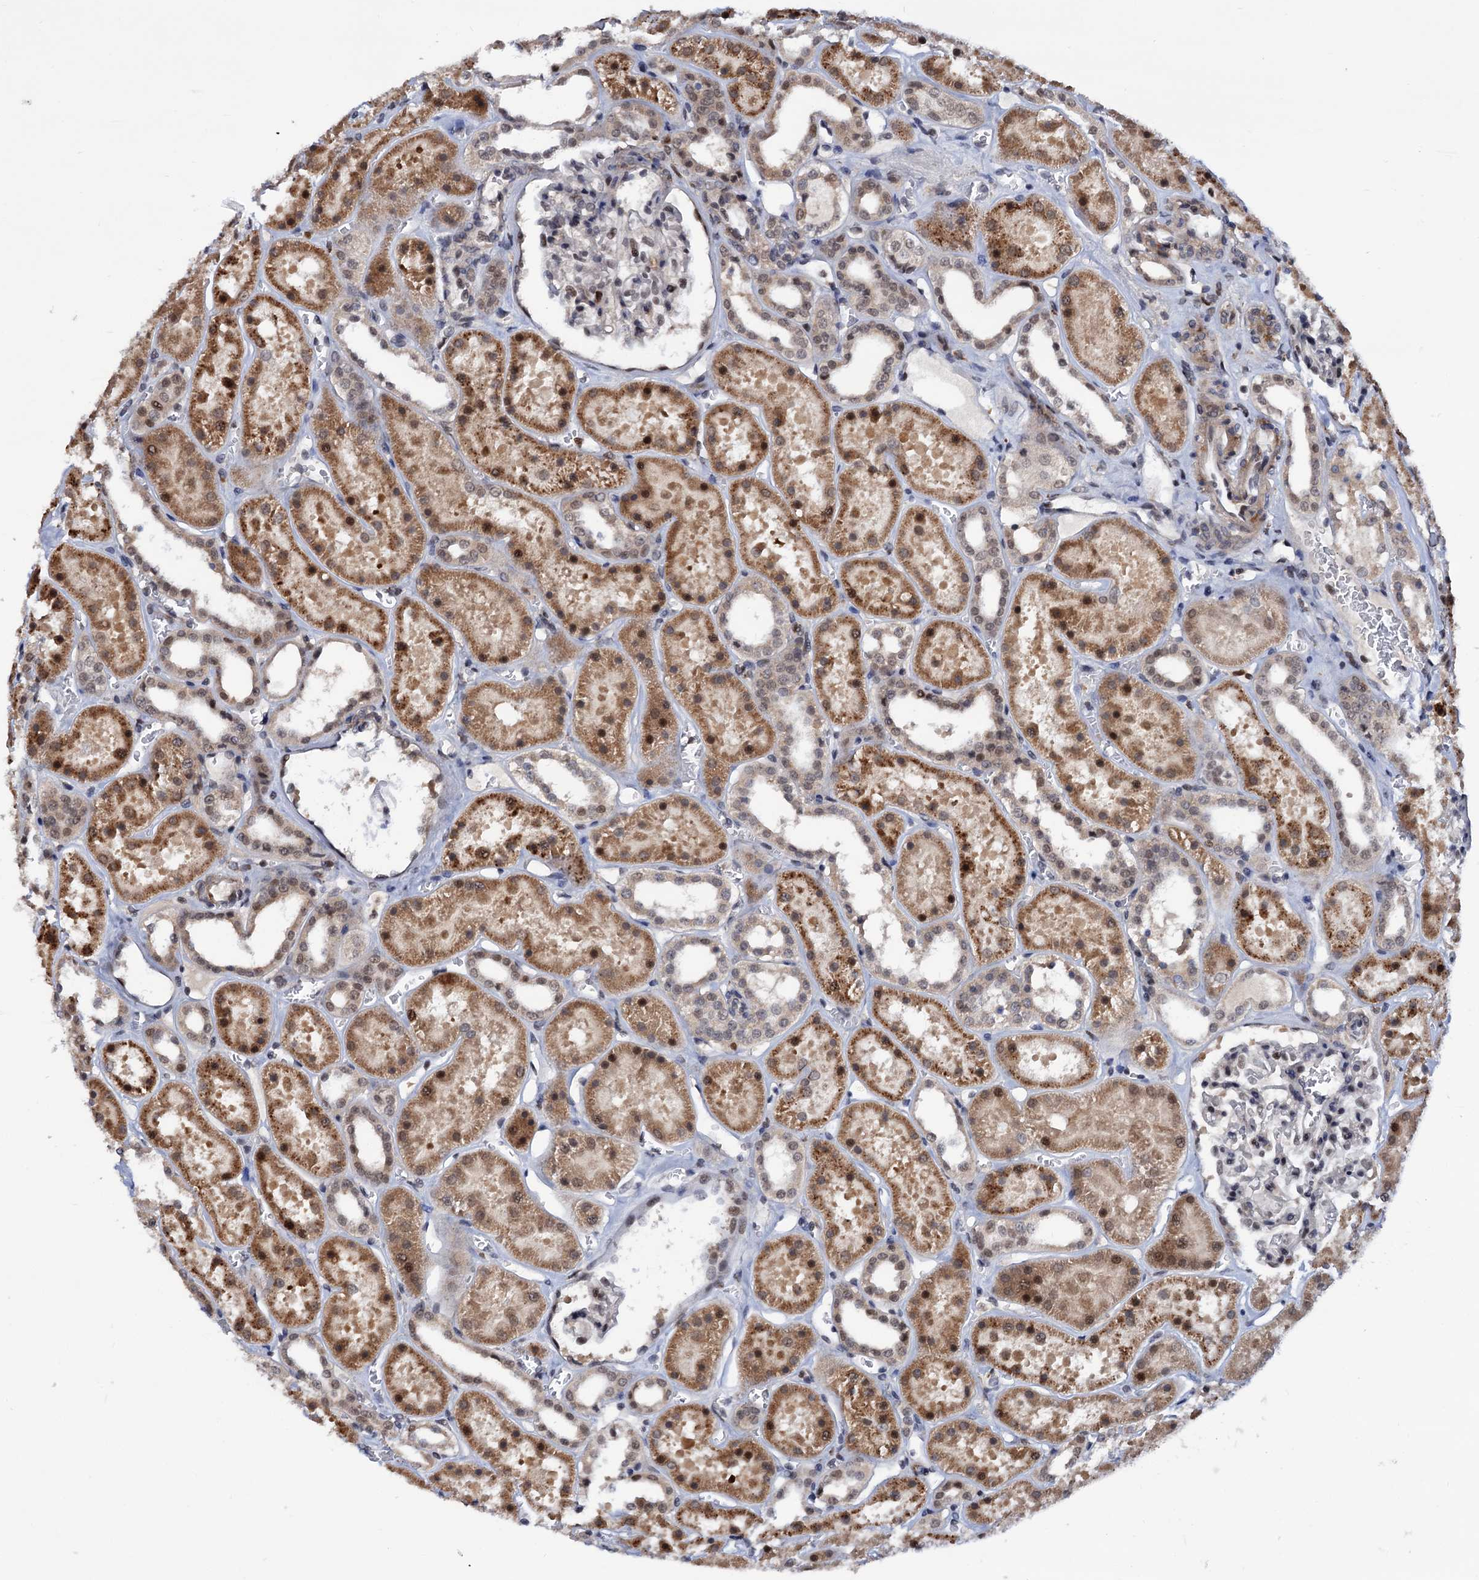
{"staining": {"intensity": "negative", "quantity": "none", "location": "none"}, "tissue": "kidney", "cell_type": "Cells in glomeruli", "image_type": "normal", "snomed": [{"axis": "morphology", "description": "Normal tissue, NOS"}, {"axis": "topography", "description": "Kidney"}], "caption": "This histopathology image is of benign kidney stained with immunohistochemistry to label a protein in brown with the nuclei are counter-stained blue. There is no positivity in cells in glomeruli.", "gene": "RNASEH2B", "patient": {"sex": "female", "age": 41}}